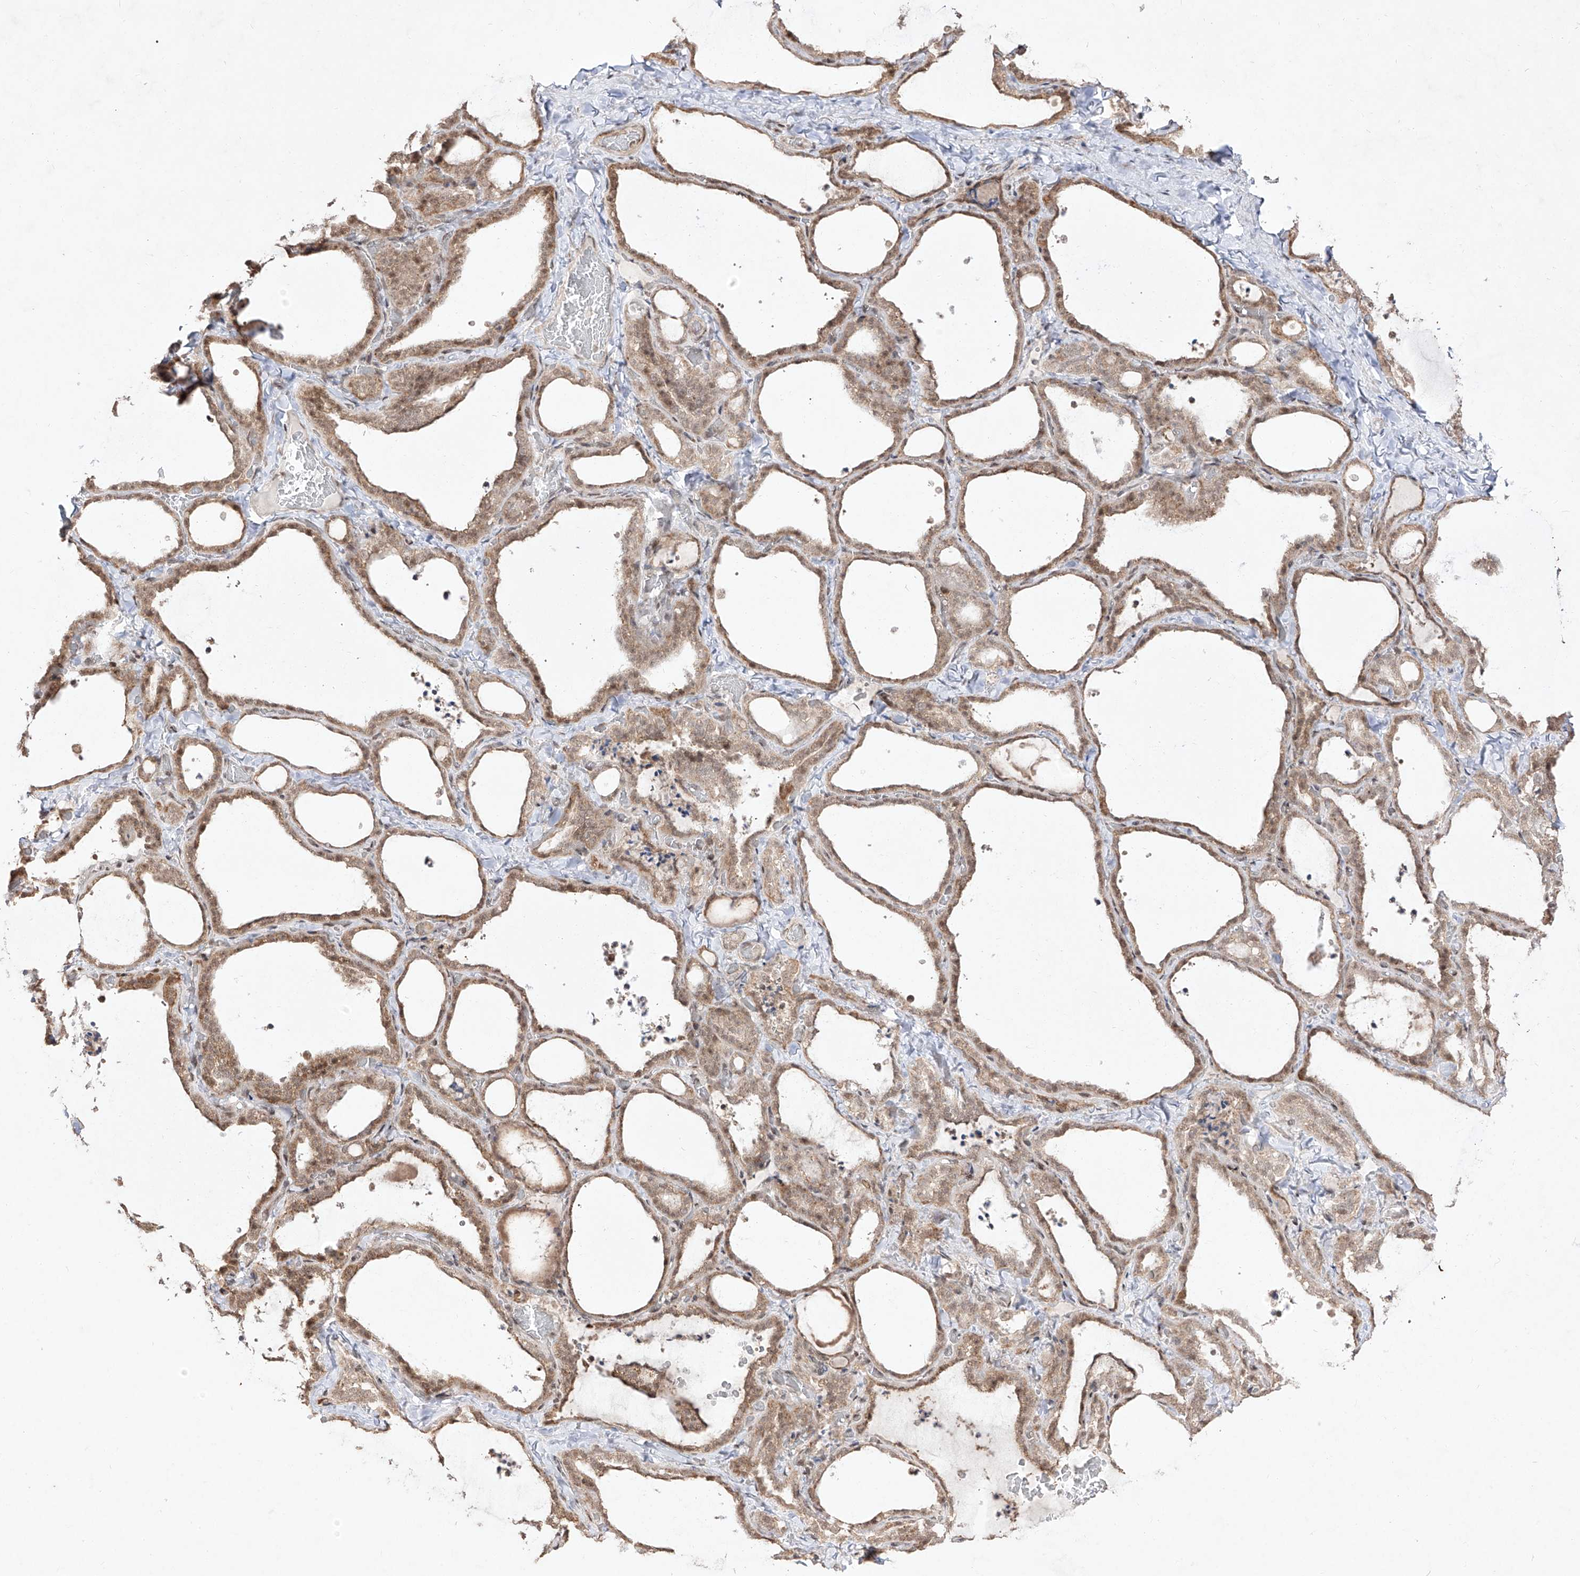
{"staining": {"intensity": "moderate", "quantity": ">75%", "location": "cytoplasmic/membranous,nuclear"}, "tissue": "thyroid gland", "cell_type": "Glandular cells", "image_type": "normal", "snomed": [{"axis": "morphology", "description": "Normal tissue, NOS"}, {"axis": "topography", "description": "Thyroid gland"}], "caption": "Immunohistochemistry (IHC) micrograph of normal human thyroid gland stained for a protein (brown), which reveals medium levels of moderate cytoplasmic/membranous,nuclear expression in approximately >75% of glandular cells.", "gene": "SNRNP27", "patient": {"sex": "female", "age": 22}}